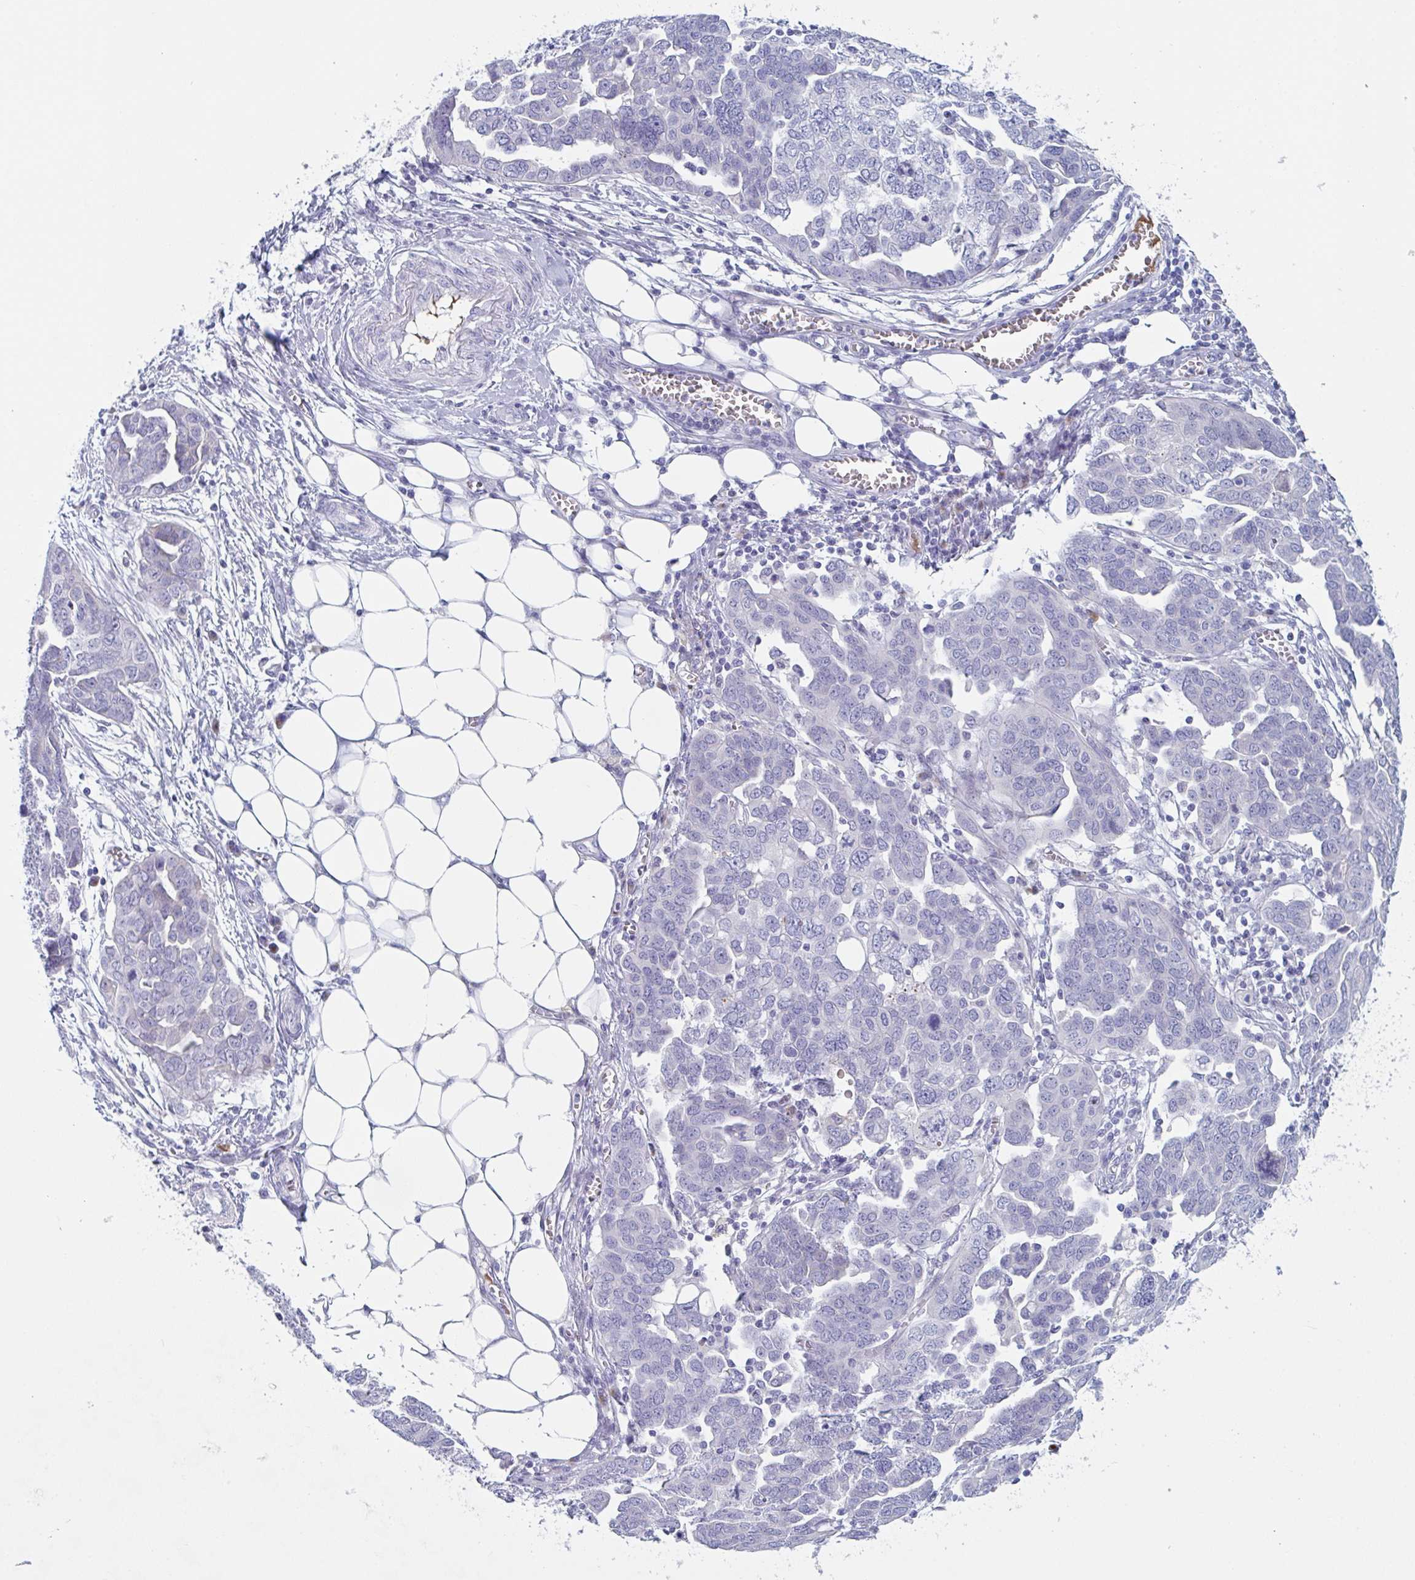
{"staining": {"intensity": "negative", "quantity": "none", "location": "none"}, "tissue": "ovarian cancer", "cell_type": "Tumor cells", "image_type": "cancer", "snomed": [{"axis": "morphology", "description": "Cystadenocarcinoma, serous, NOS"}, {"axis": "topography", "description": "Ovary"}], "caption": "Immunohistochemistry (IHC) histopathology image of human ovarian cancer (serous cystadenocarcinoma) stained for a protein (brown), which displays no staining in tumor cells.", "gene": "NT5C3B", "patient": {"sex": "female", "age": 59}}